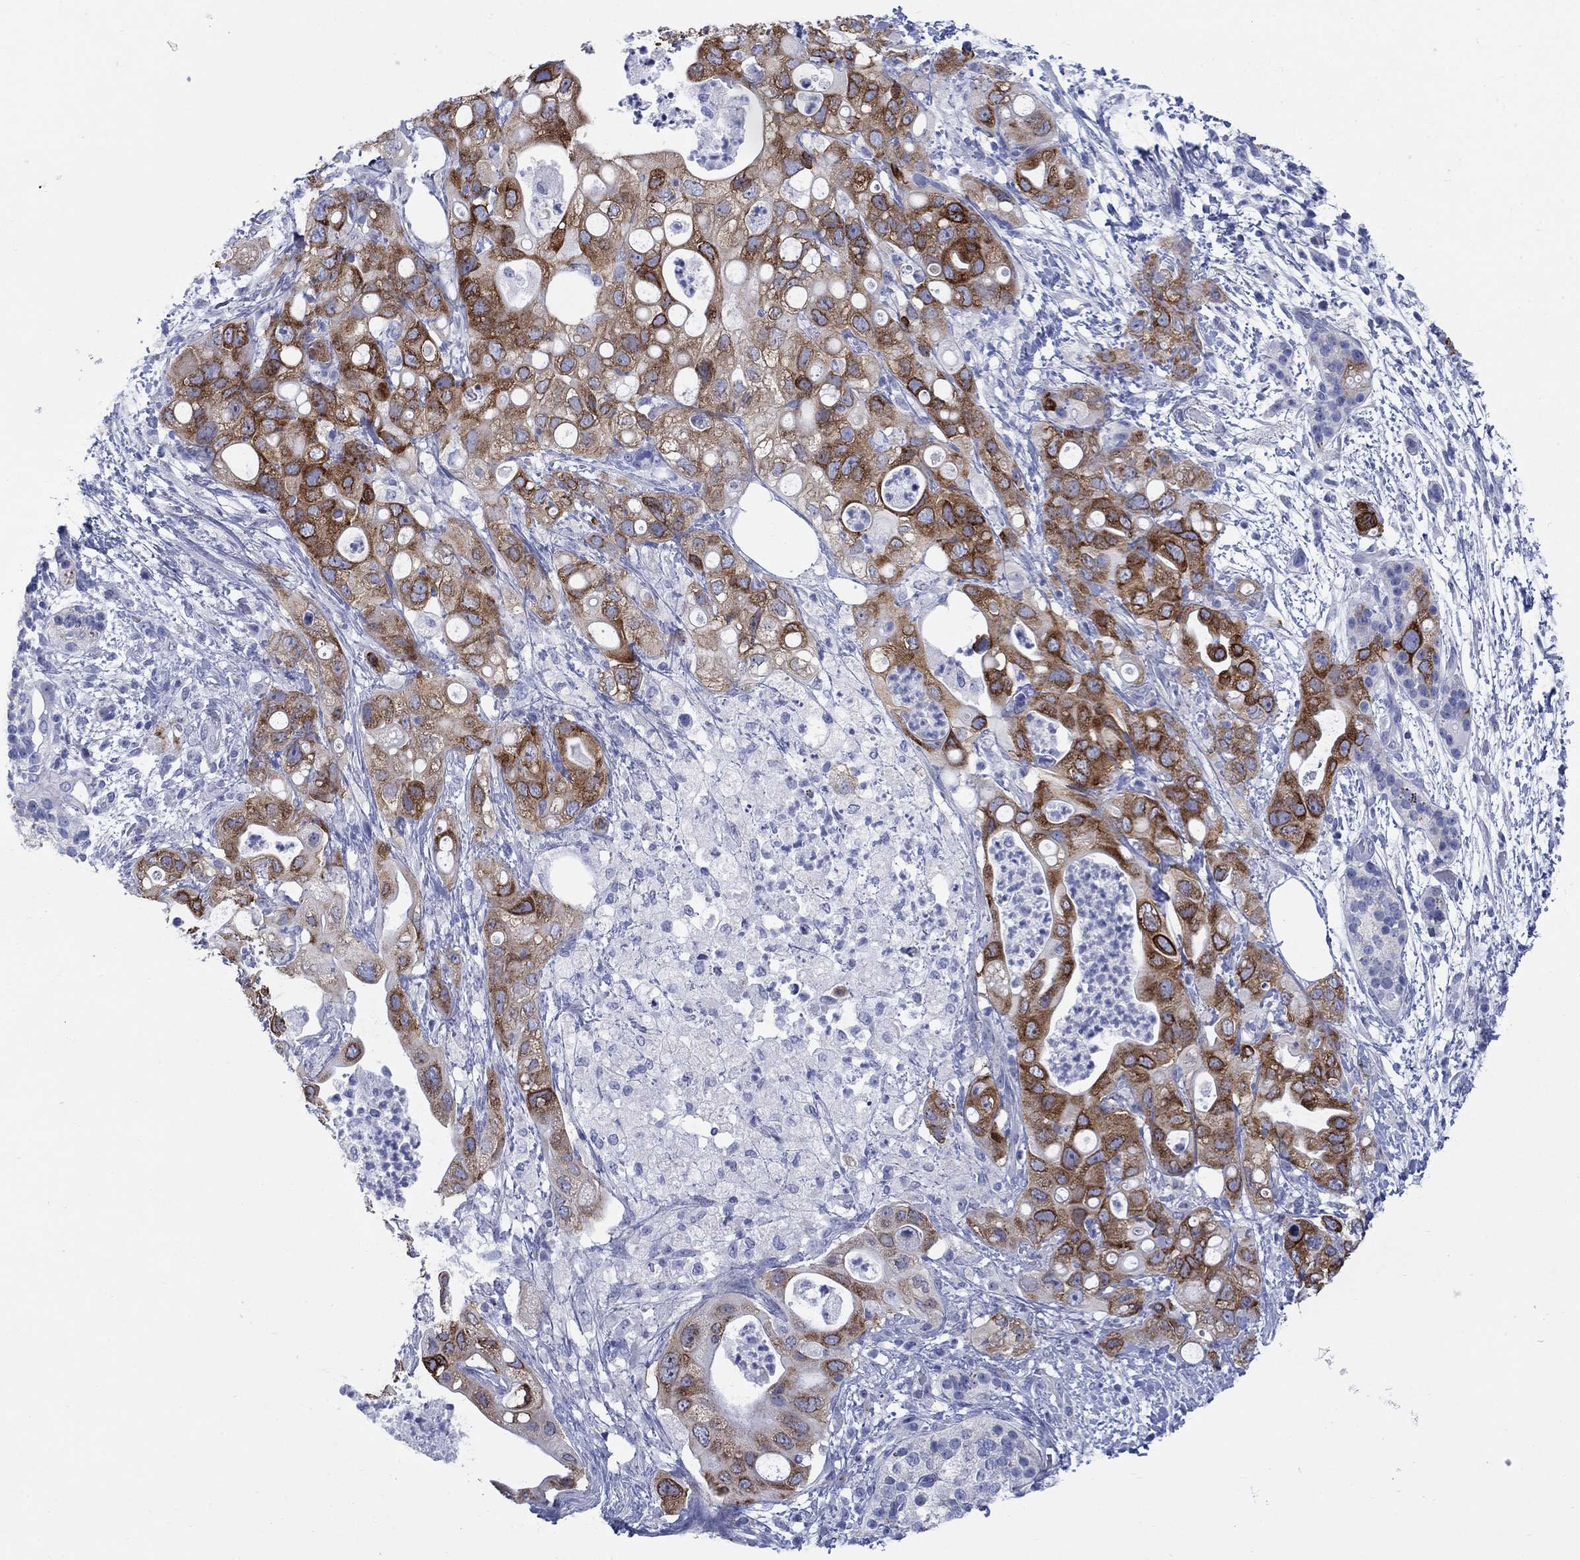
{"staining": {"intensity": "strong", "quantity": "25%-75%", "location": "cytoplasmic/membranous"}, "tissue": "pancreatic cancer", "cell_type": "Tumor cells", "image_type": "cancer", "snomed": [{"axis": "morphology", "description": "Adenocarcinoma, NOS"}, {"axis": "topography", "description": "Pancreas"}], "caption": "Tumor cells exhibit high levels of strong cytoplasmic/membranous positivity in about 25%-75% of cells in human adenocarcinoma (pancreatic).", "gene": "IGF2BP3", "patient": {"sex": "female", "age": 72}}